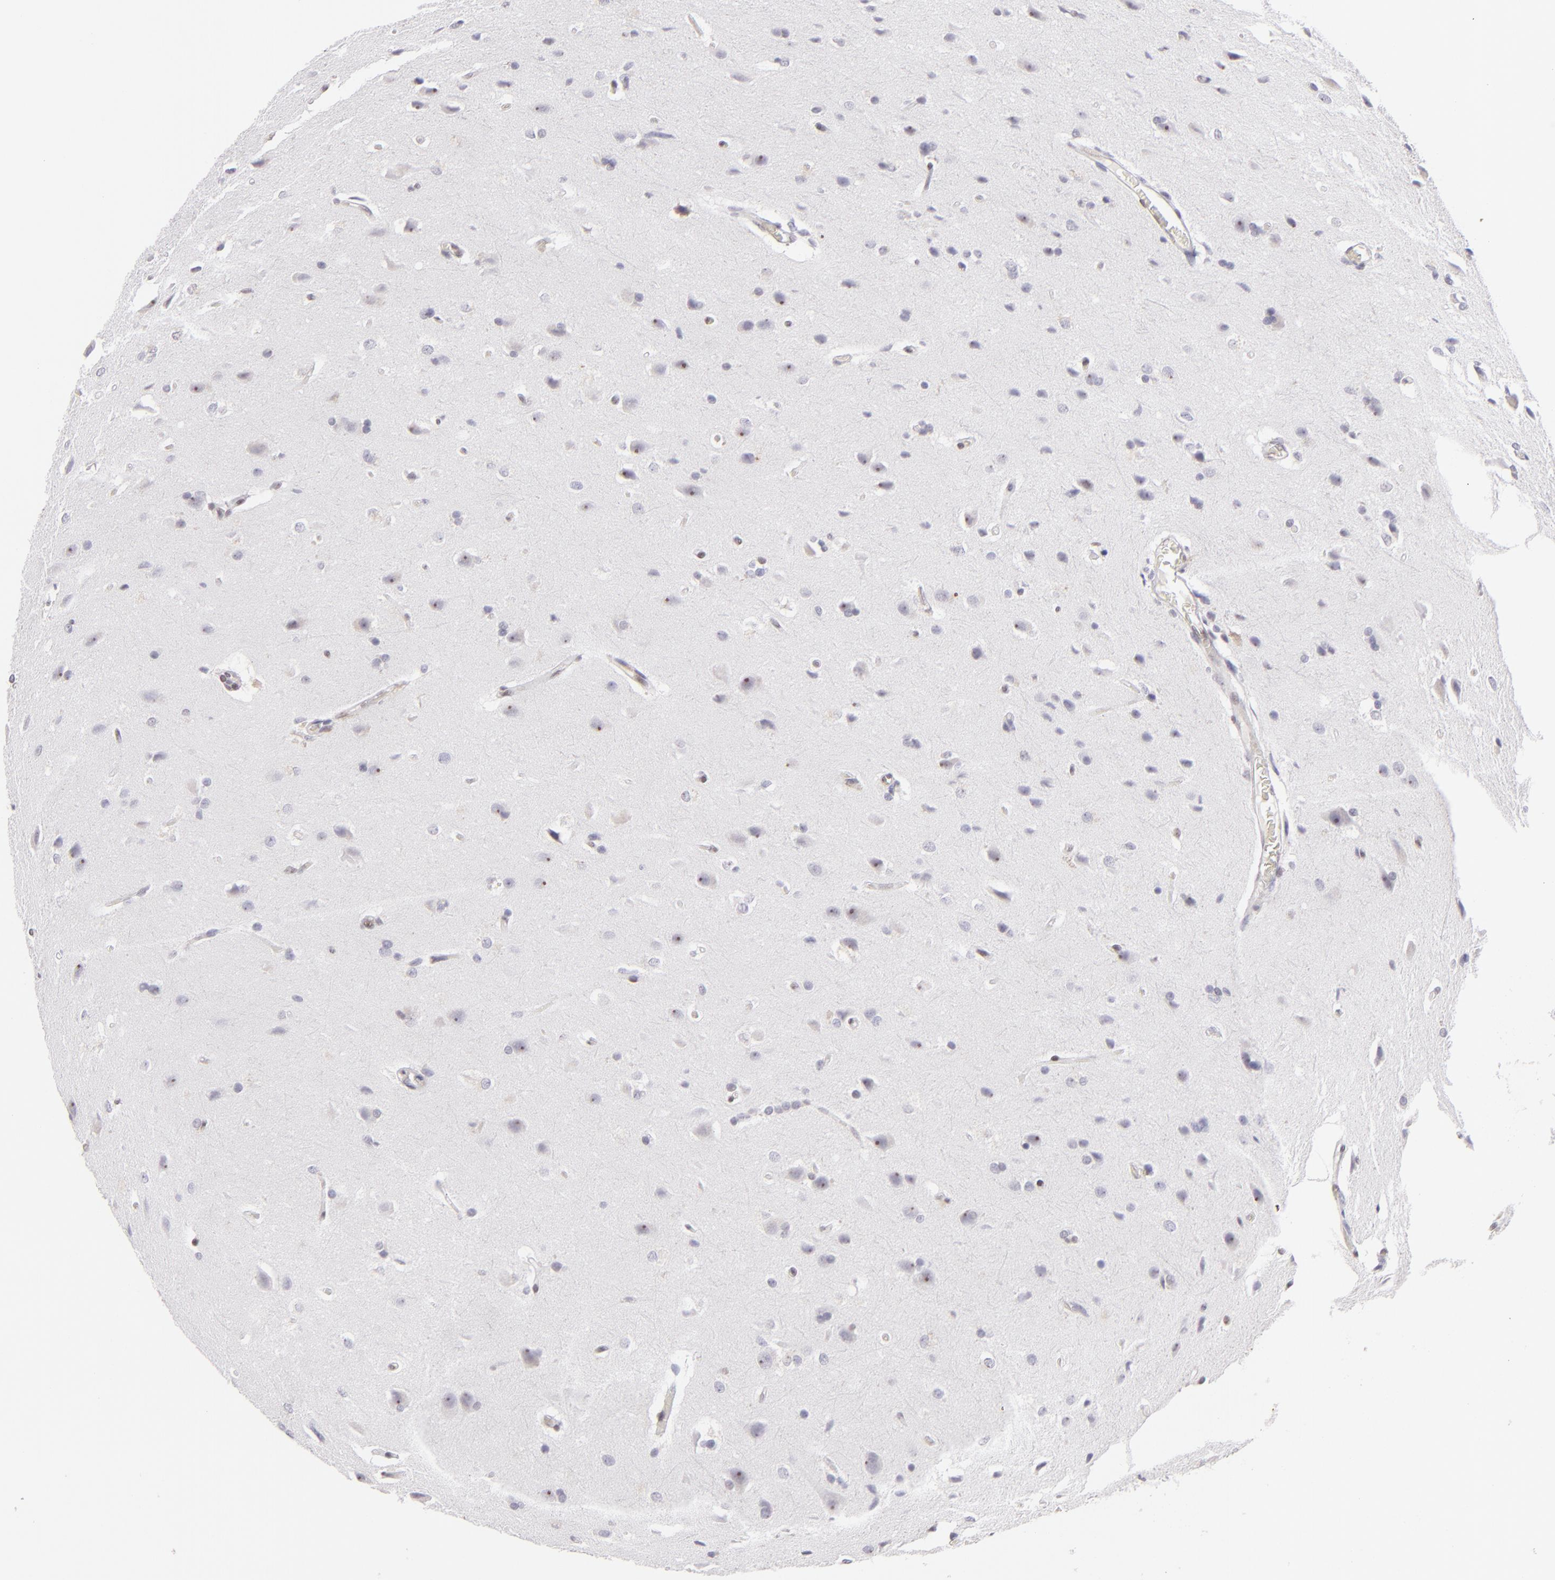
{"staining": {"intensity": "negative", "quantity": "none", "location": "none"}, "tissue": "glioma", "cell_type": "Tumor cells", "image_type": "cancer", "snomed": [{"axis": "morphology", "description": "Glioma, malignant, High grade"}, {"axis": "topography", "description": "Brain"}], "caption": "This photomicrograph is of glioma stained with immunohistochemistry to label a protein in brown with the nuclei are counter-stained blue. There is no positivity in tumor cells.", "gene": "POU2F1", "patient": {"sex": "male", "age": 68}}